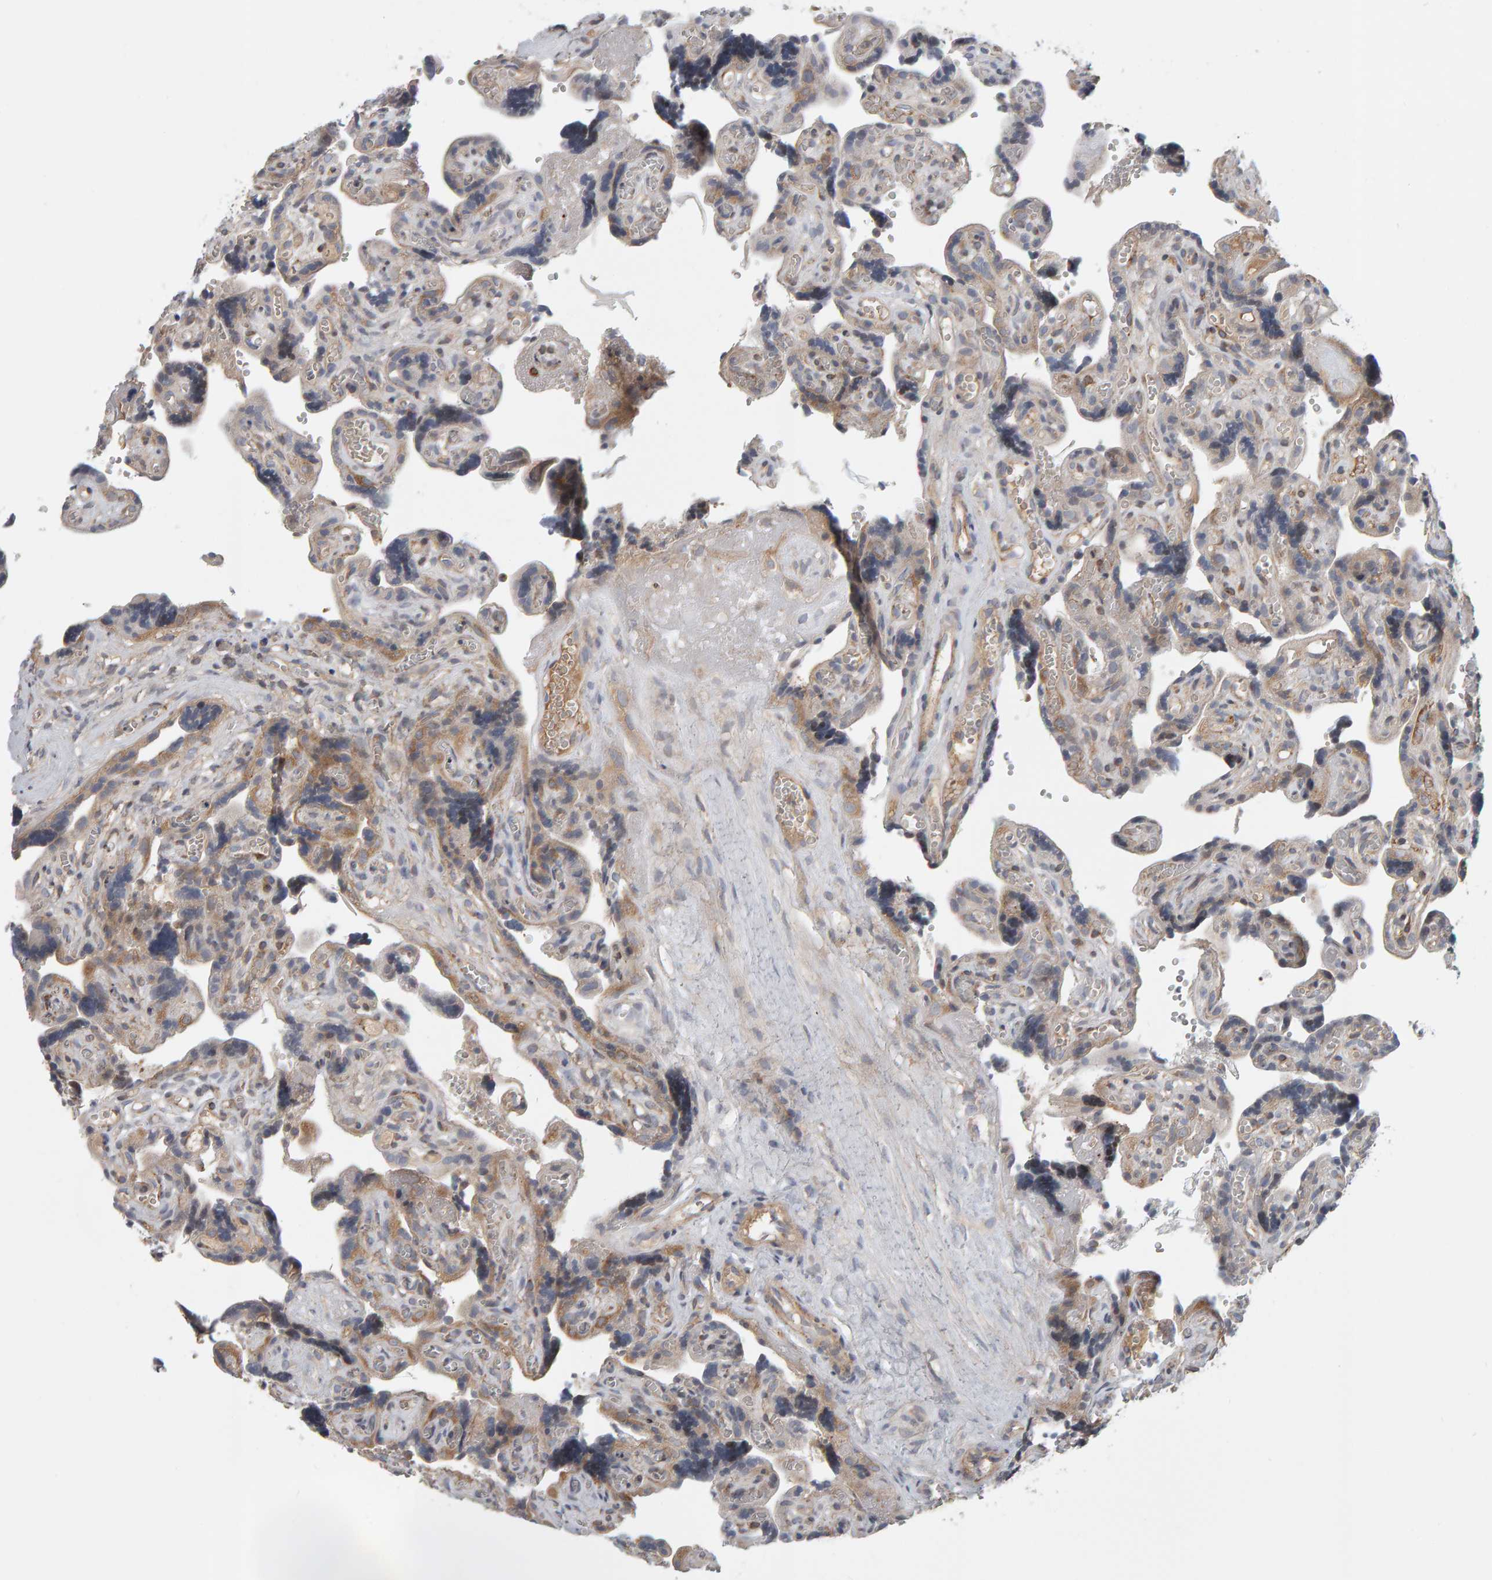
{"staining": {"intensity": "moderate", "quantity": "25%-75%", "location": "cytoplasmic/membranous"}, "tissue": "placenta", "cell_type": "Trophoblastic cells", "image_type": "normal", "snomed": [{"axis": "morphology", "description": "Normal tissue, NOS"}, {"axis": "topography", "description": "Placenta"}], "caption": "Immunohistochemistry (IHC) micrograph of unremarkable placenta stained for a protein (brown), which exhibits medium levels of moderate cytoplasmic/membranous positivity in about 25%-75% of trophoblastic cells.", "gene": "C9orf72", "patient": {"sex": "female", "age": 30}}